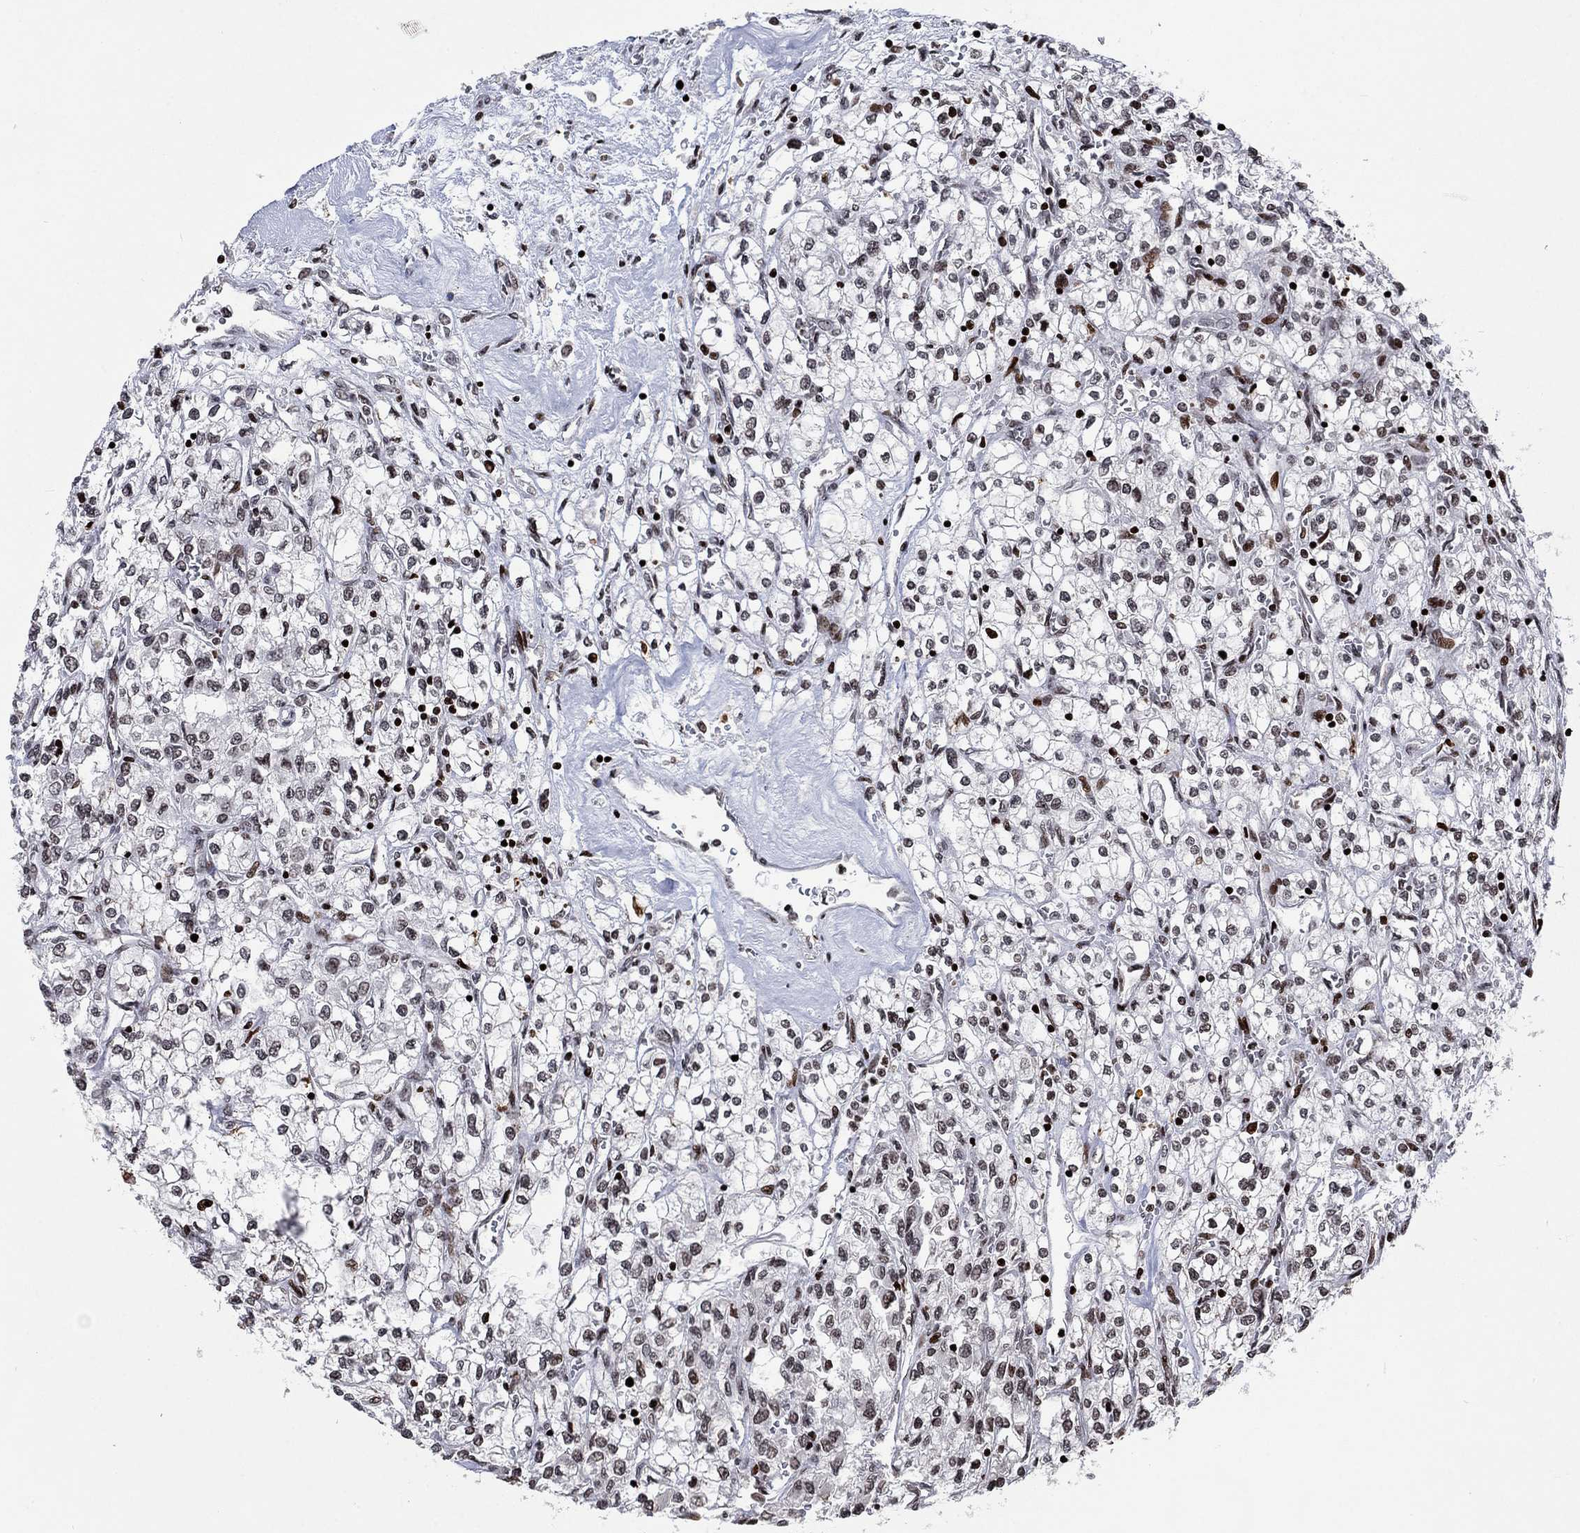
{"staining": {"intensity": "negative", "quantity": "none", "location": "none"}, "tissue": "renal cancer", "cell_type": "Tumor cells", "image_type": "cancer", "snomed": [{"axis": "morphology", "description": "Adenocarcinoma, NOS"}, {"axis": "topography", "description": "Kidney"}], "caption": "Tumor cells are negative for brown protein staining in adenocarcinoma (renal).", "gene": "SRSF3", "patient": {"sex": "male", "age": 80}}